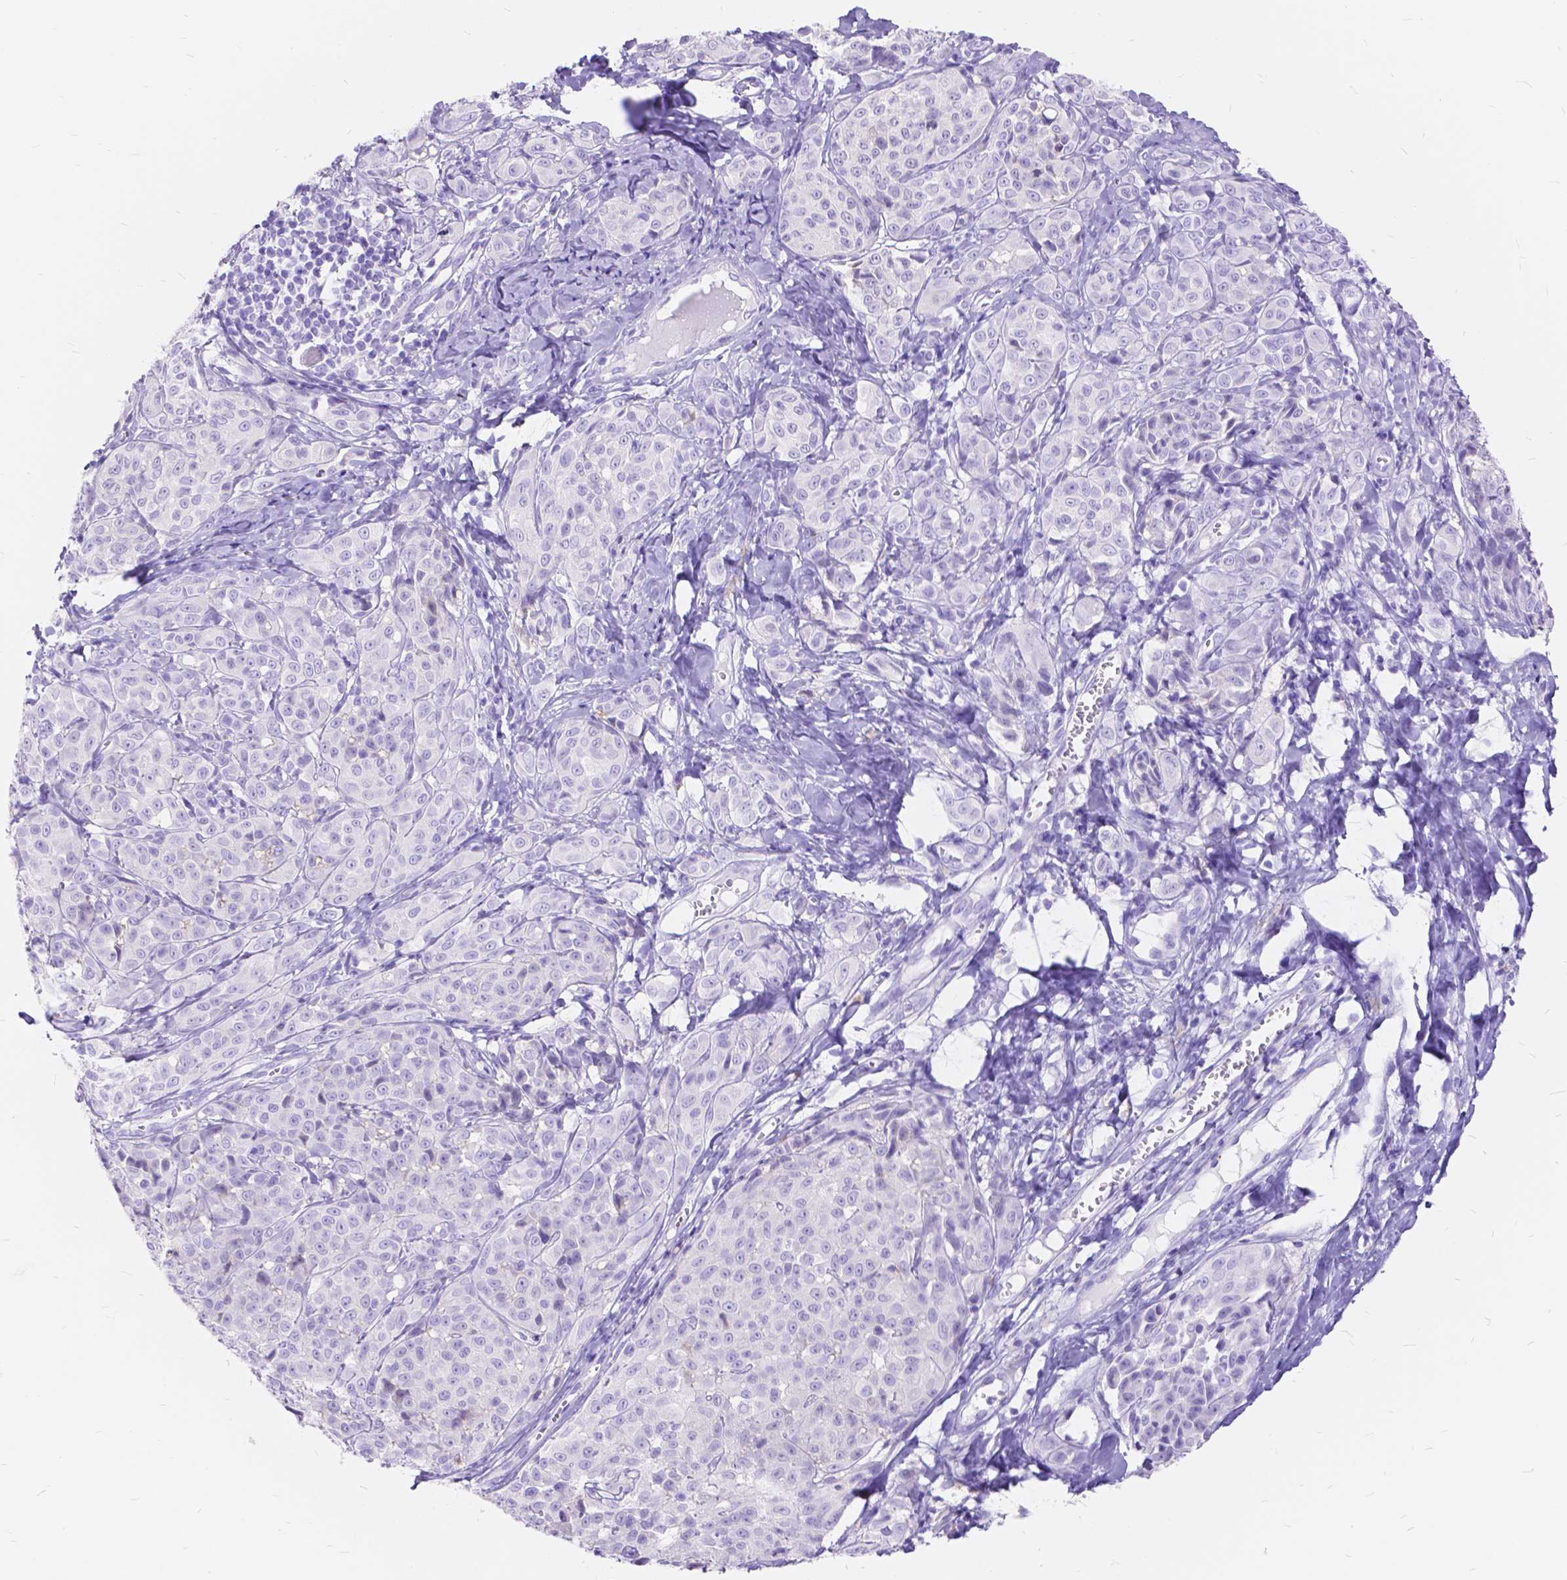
{"staining": {"intensity": "negative", "quantity": "none", "location": "none"}, "tissue": "melanoma", "cell_type": "Tumor cells", "image_type": "cancer", "snomed": [{"axis": "morphology", "description": "Malignant melanoma, NOS"}, {"axis": "topography", "description": "Skin"}], "caption": "Image shows no significant protein staining in tumor cells of melanoma.", "gene": "FOXL2", "patient": {"sex": "male", "age": 89}}